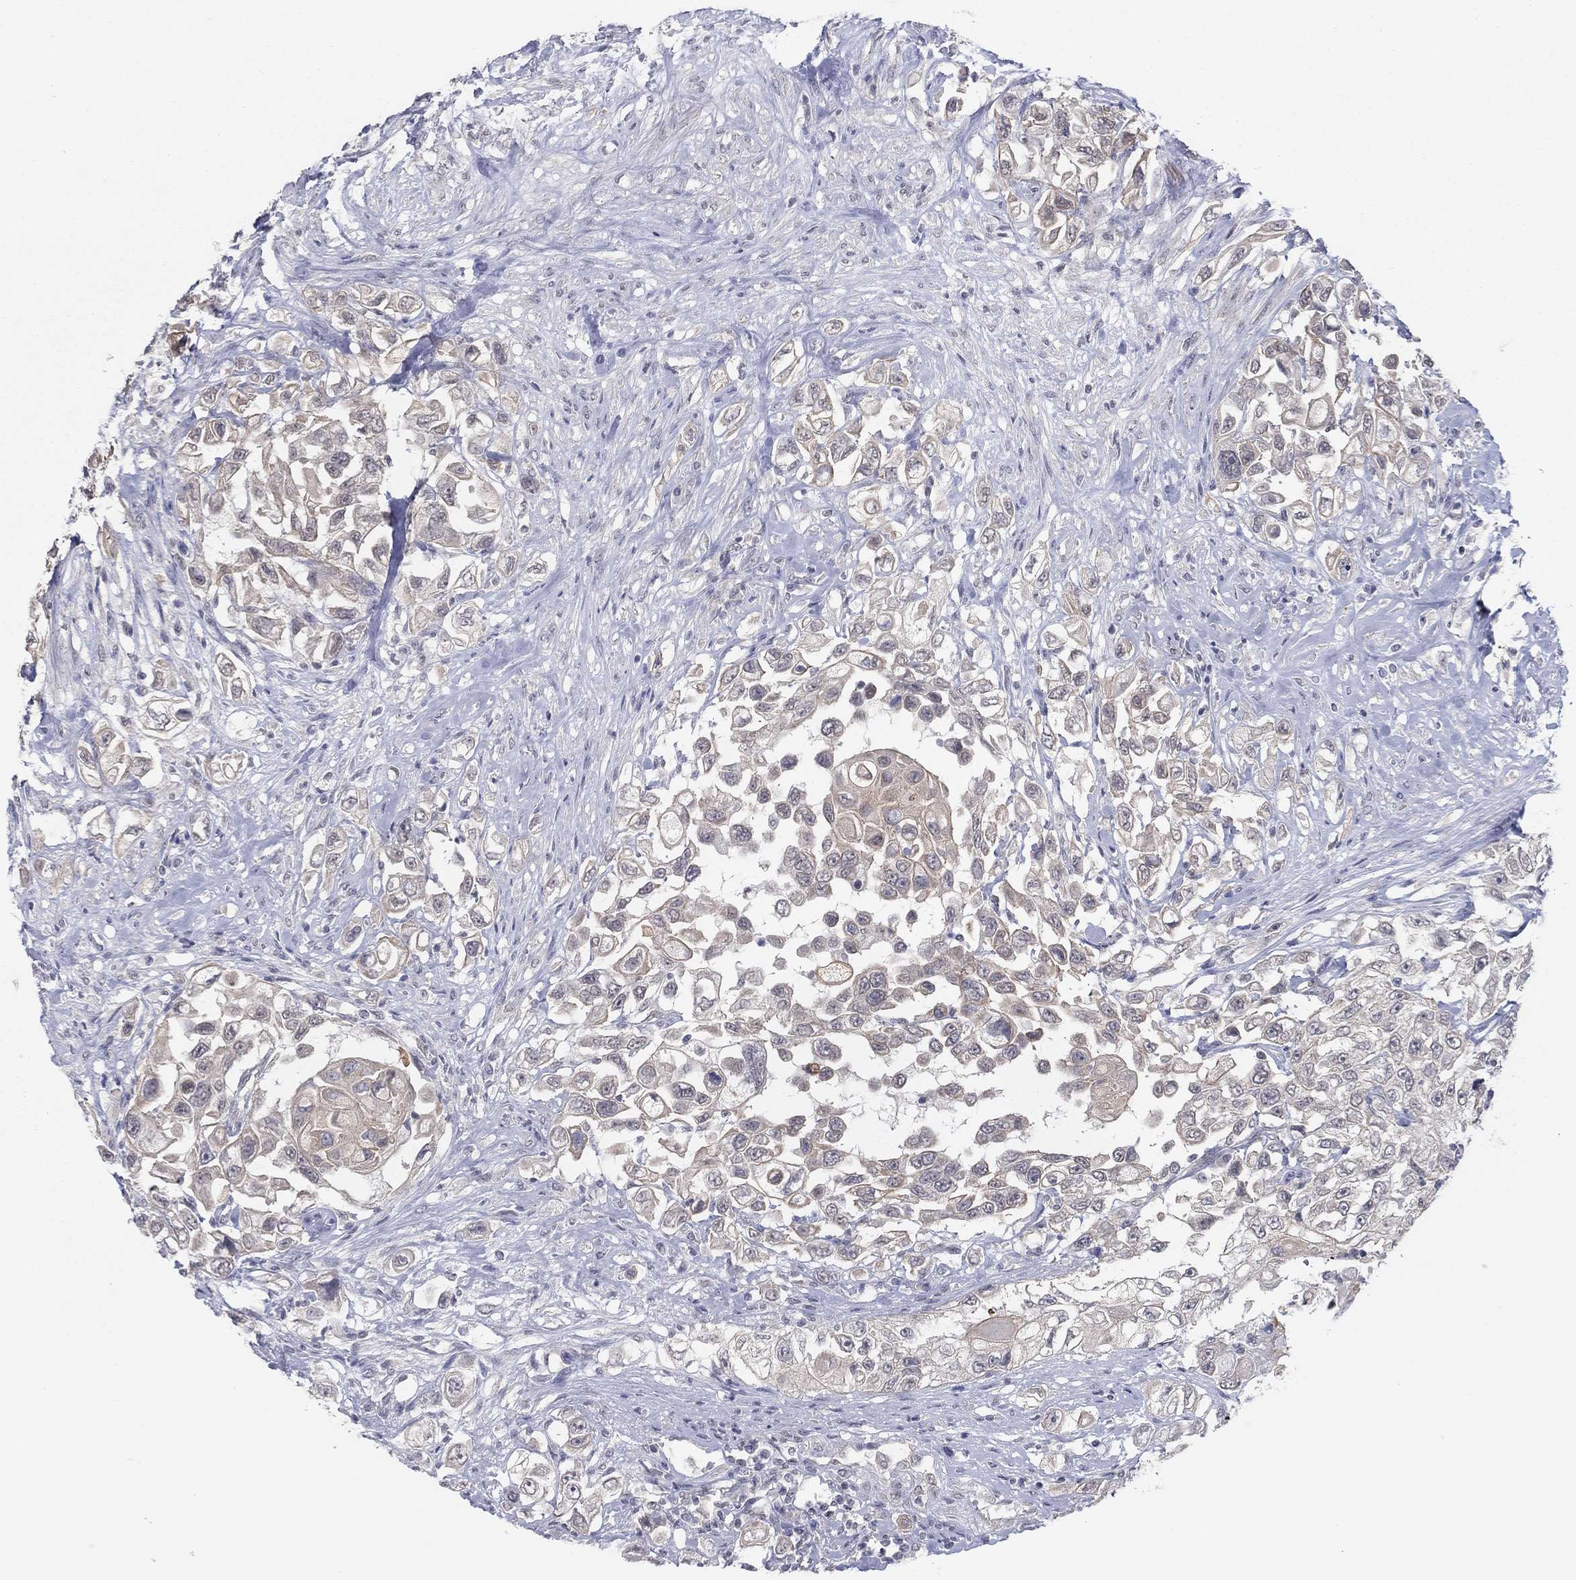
{"staining": {"intensity": "weak", "quantity": "25%-75%", "location": "cytoplasmic/membranous"}, "tissue": "urothelial cancer", "cell_type": "Tumor cells", "image_type": "cancer", "snomed": [{"axis": "morphology", "description": "Urothelial carcinoma, High grade"}, {"axis": "topography", "description": "Urinary bladder"}], "caption": "Urothelial carcinoma (high-grade) stained with immunohistochemistry shows weak cytoplasmic/membranous positivity in approximately 25%-75% of tumor cells. (IHC, brightfield microscopy, high magnification).", "gene": "SLC22A2", "patient": {"sex": "female", "age": 56}}